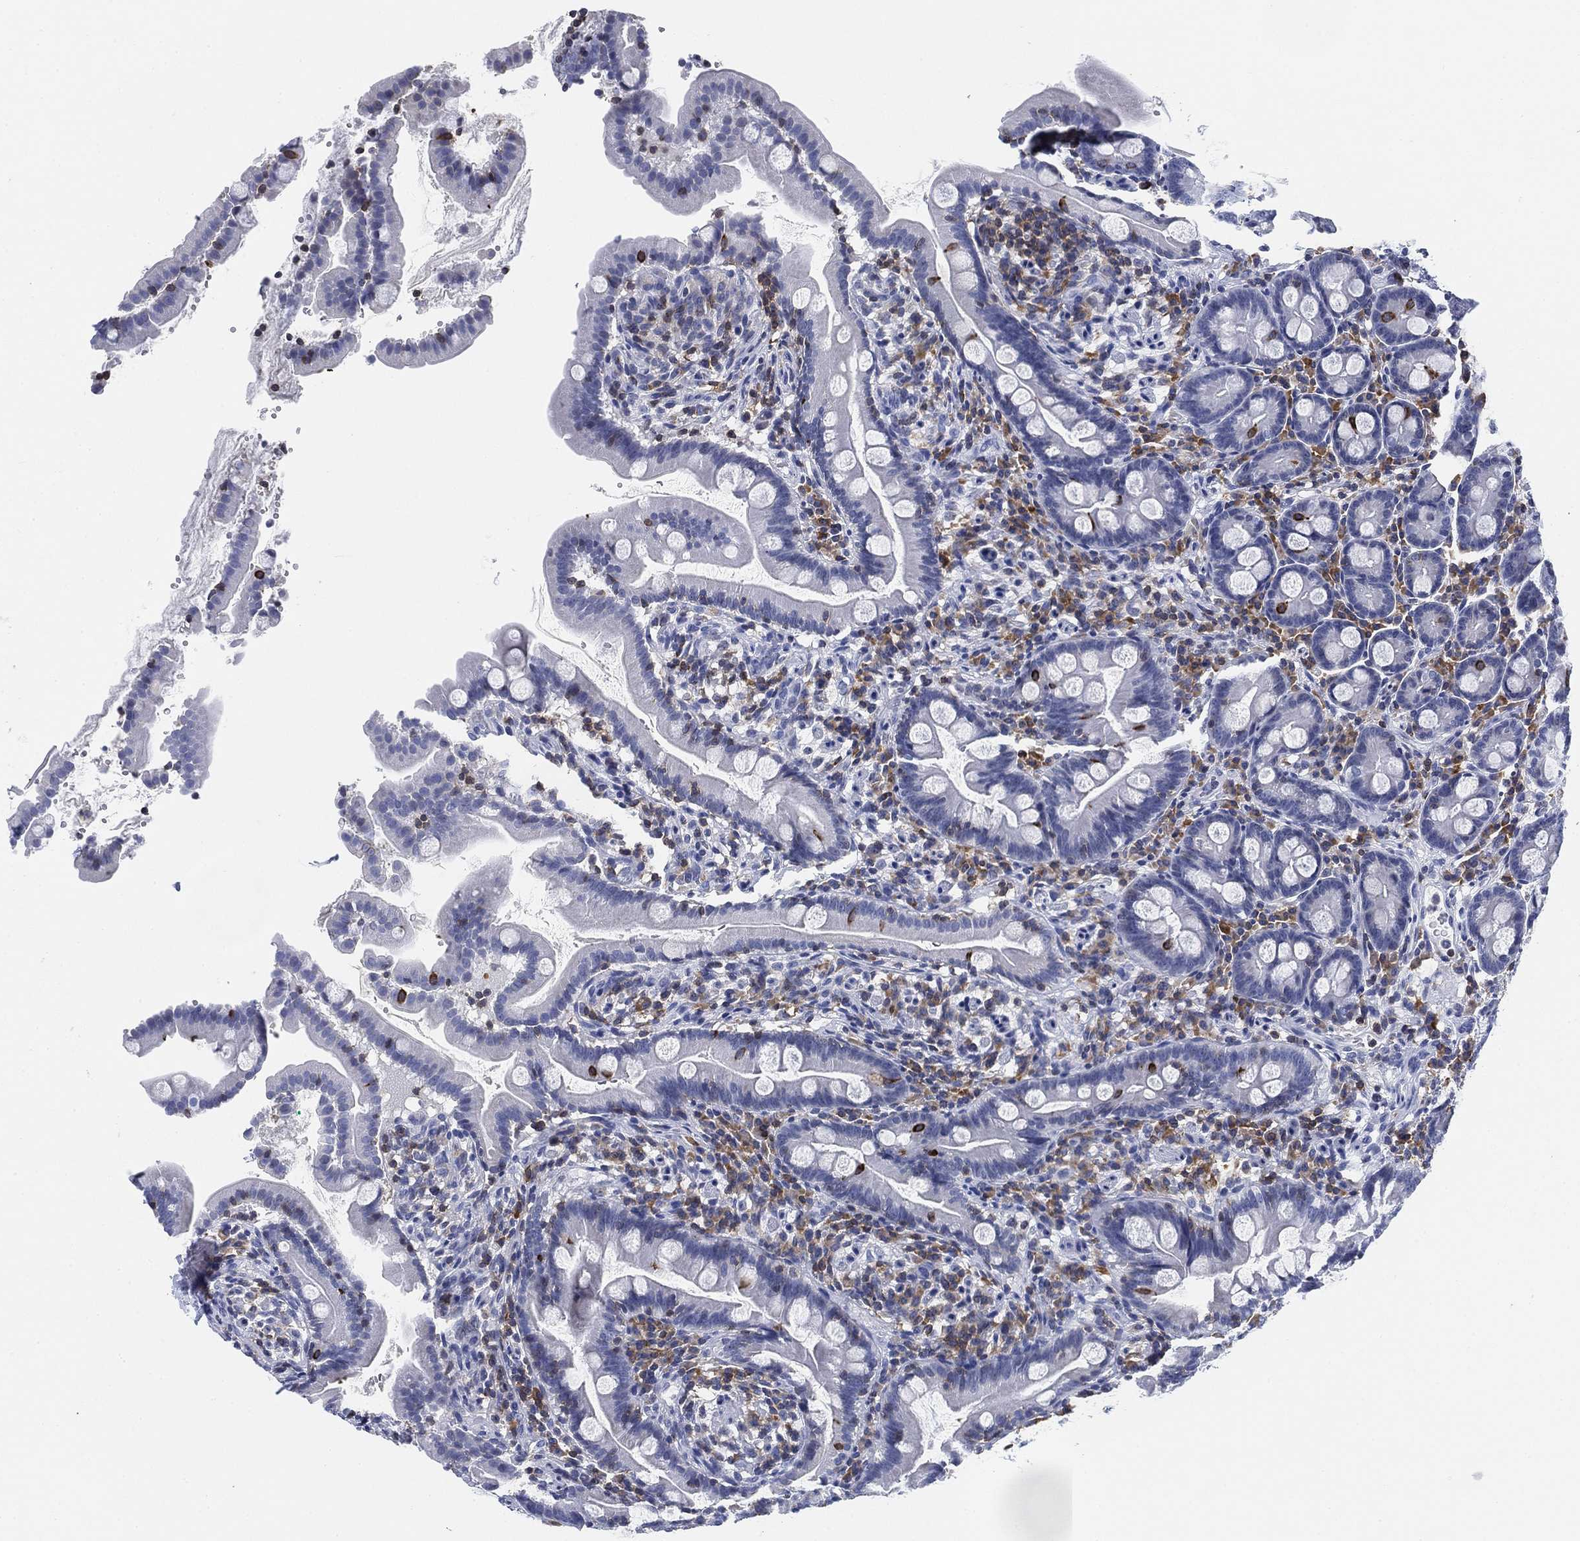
{"staining": {"intensity": "negative", "quantity": "none", "location": "none"}, "tissue": "small intestine", "cell_type": "Glandular cells", "image_type": "normal", "snomed": [{"axis": "morphology", "description": "Normal tissue, NOS"}, {"axis": "topography", "description": "Small intestine"}], "caption": "DAB (3,3'-diaminobenzidine) immunohistochemical staining of normal human small intestine exhibits no significant staining in glandular cells.", "gene": "FYB1", "patient": {"sex": "female", "age": 44}}